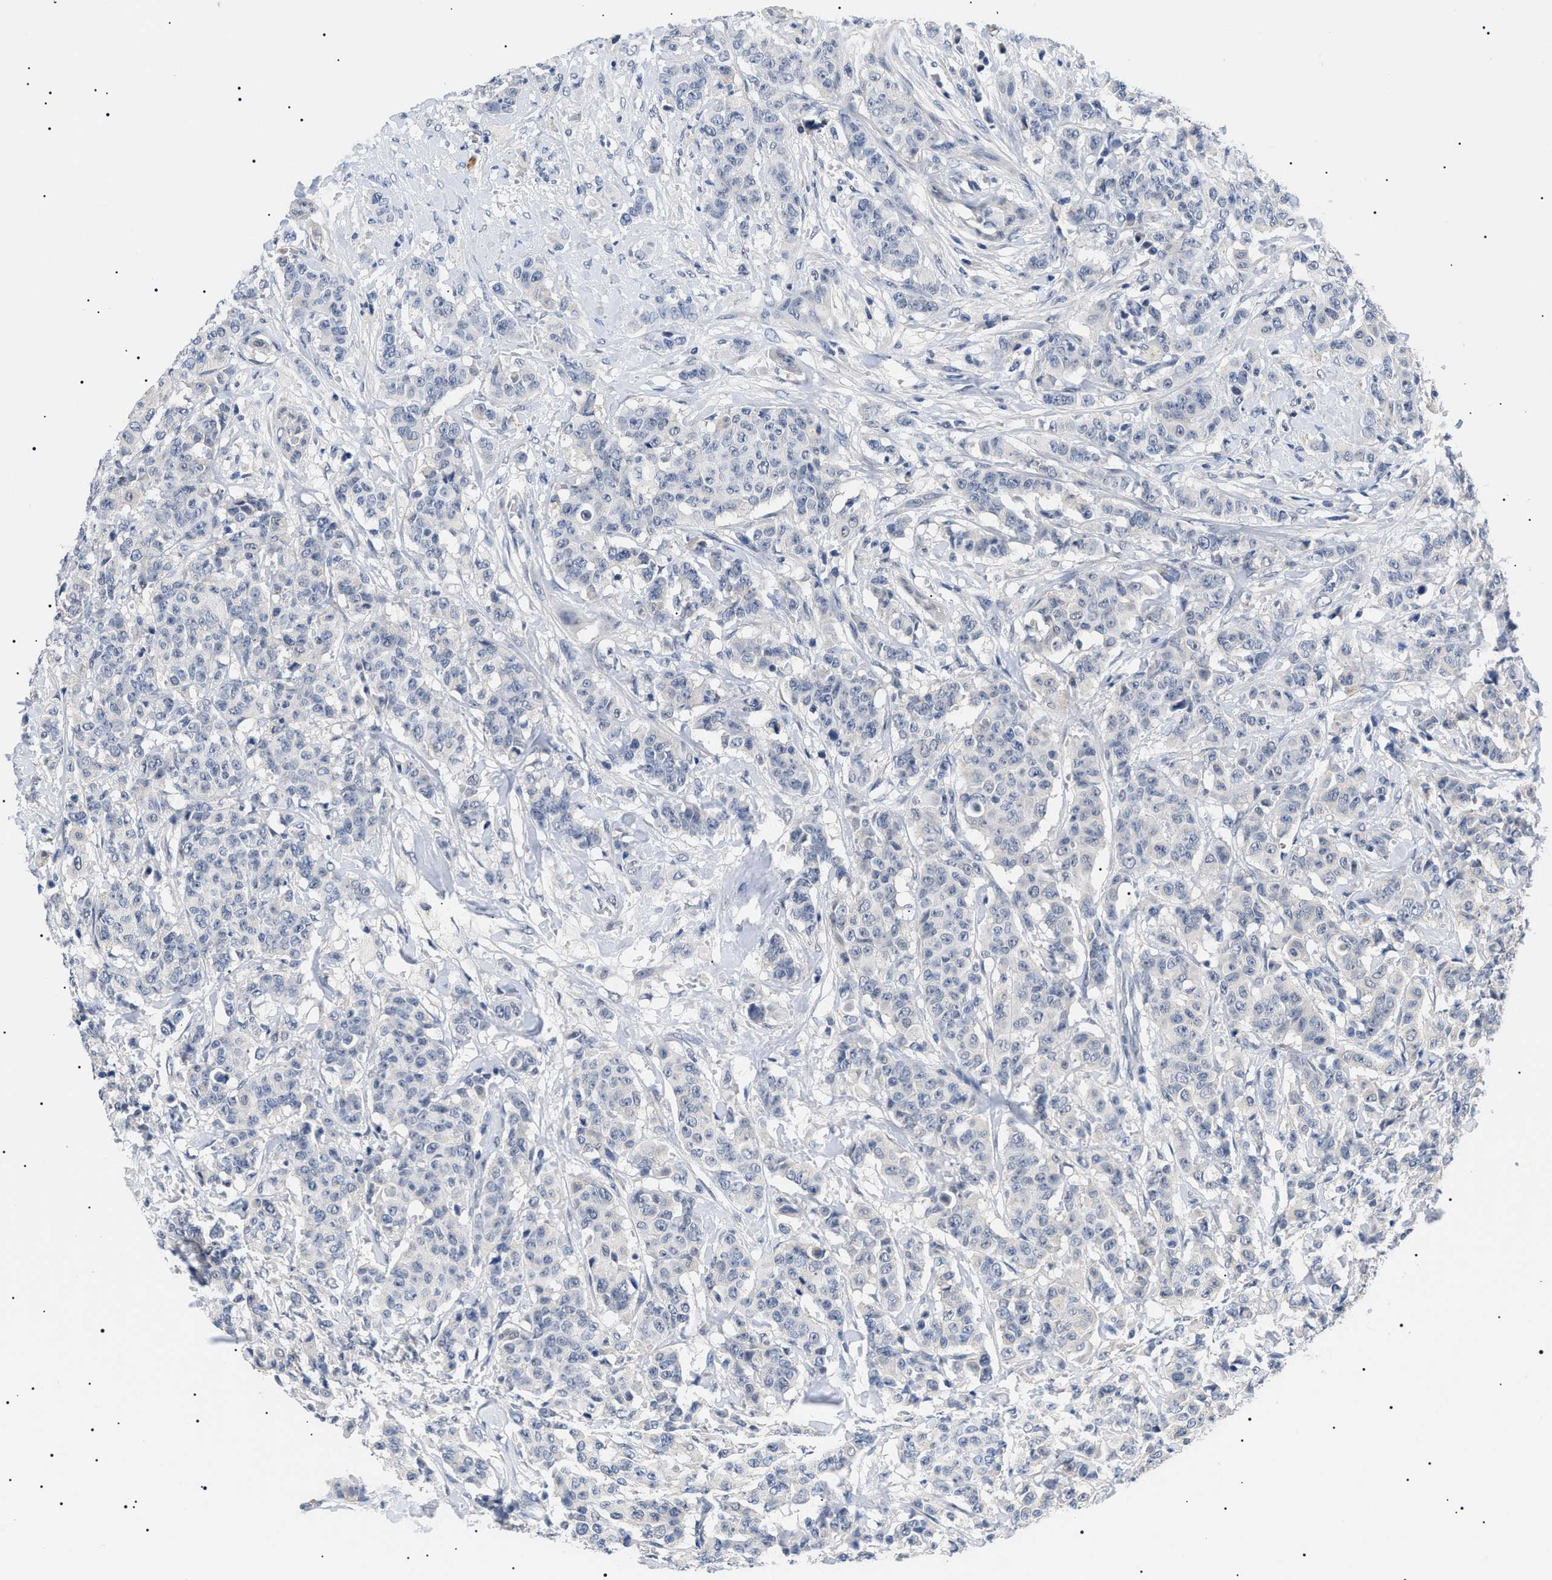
{"staining": {"intensity": "negative", "quantity": "none", "location": "none"}, "tissue": "breast cancer", "cell_type": "Tumor cells", "image_type": "cancer", "snomed": [{"axis": "morphology", "description": "Normal tissue, NOS"}, {"axis": "morphology", "description": "Duct carcinoma"}, {"axis": "topography", "description": "Breast"}], "caption": "This is a histopathology image of immunohistochemistry staining of breast cancer (intraductal carcinoma), which shows no positivity in tumor cells. The staining was performed using DAB to visualize the protein expression in brown, while the nuclei were stained in blue with hematoxylin (Magnification: 20x).", "gene": "PRRT2", "patient": {"sex": "female", "age": 40}}